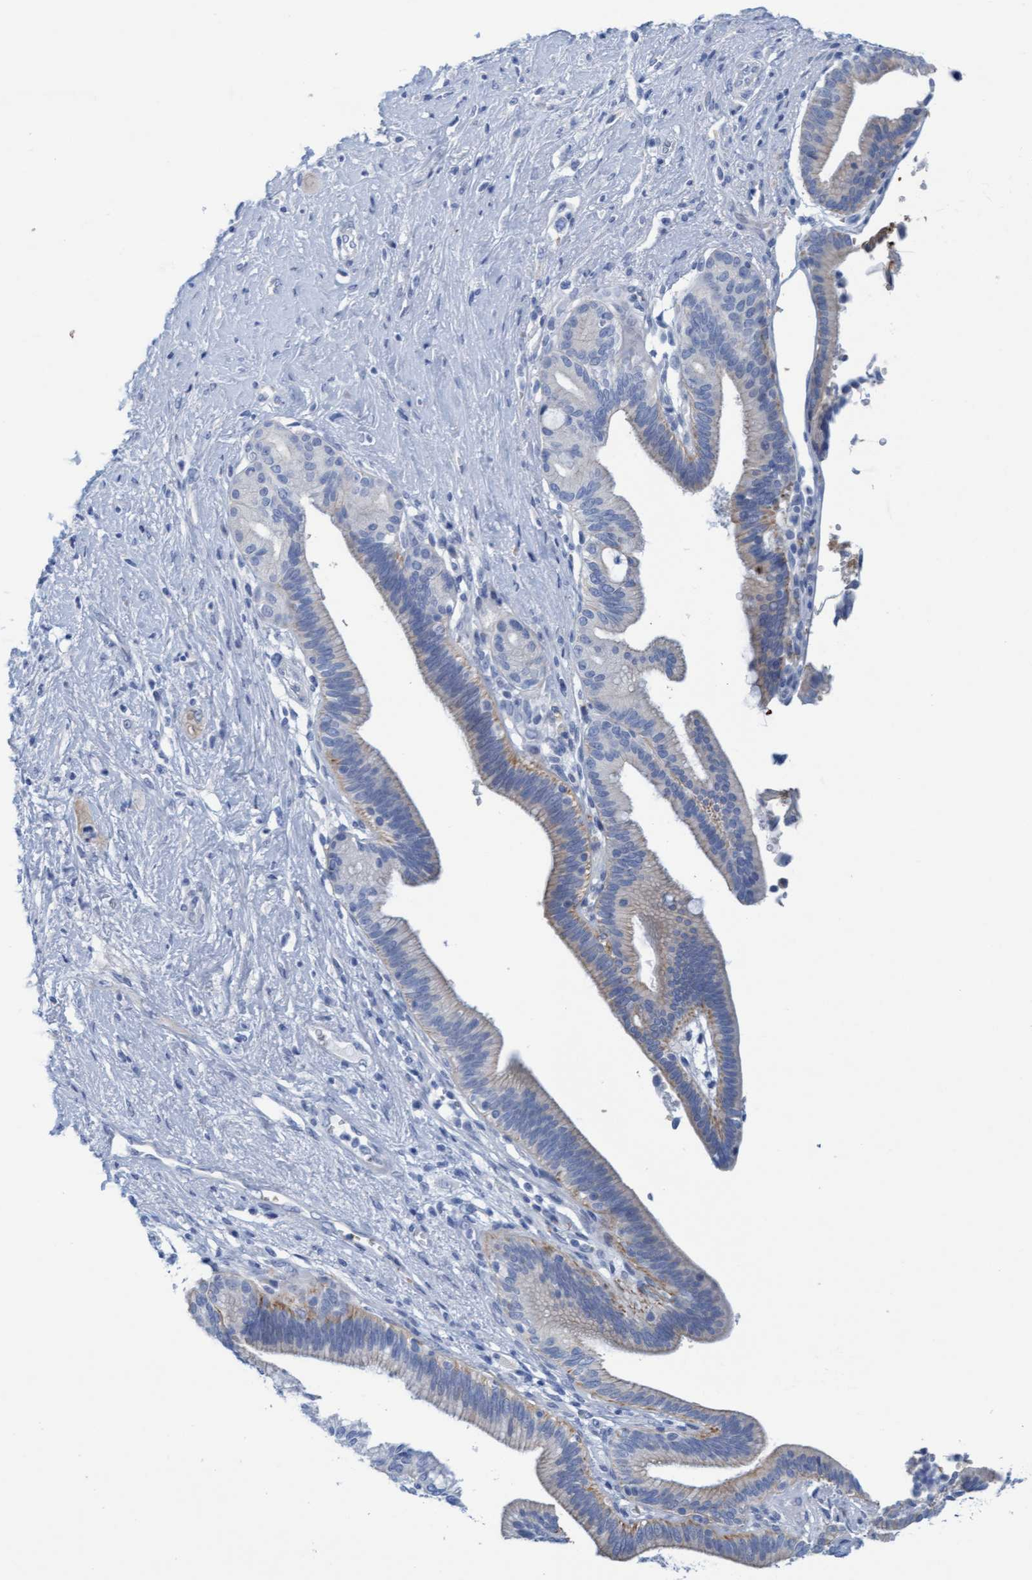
{"staining": {"intensity": "weak", "quantity": "25%-75%", "location": "cytoplasmic/membranous"}, "tissue": "pancreatic cancer", "cell_type": "Tumor cells", "image_type": "cancer", "snomed": [{"axis": "morphology", "description": "Adenocarcinoma, NOS"}, {"axis": "topography", "description": "Pancreas"}], "caption": "Immunohistochemistry (IHC) (DAB (3,3'-diaminobenzidine)) staining of pancreatic cancer exhibits weak cytoplasmic/membranous protein staining in approximately 25%-75% of tumor cells.", "gene": "P2RX5", "patient": {"sex": "male", "age": 59}}